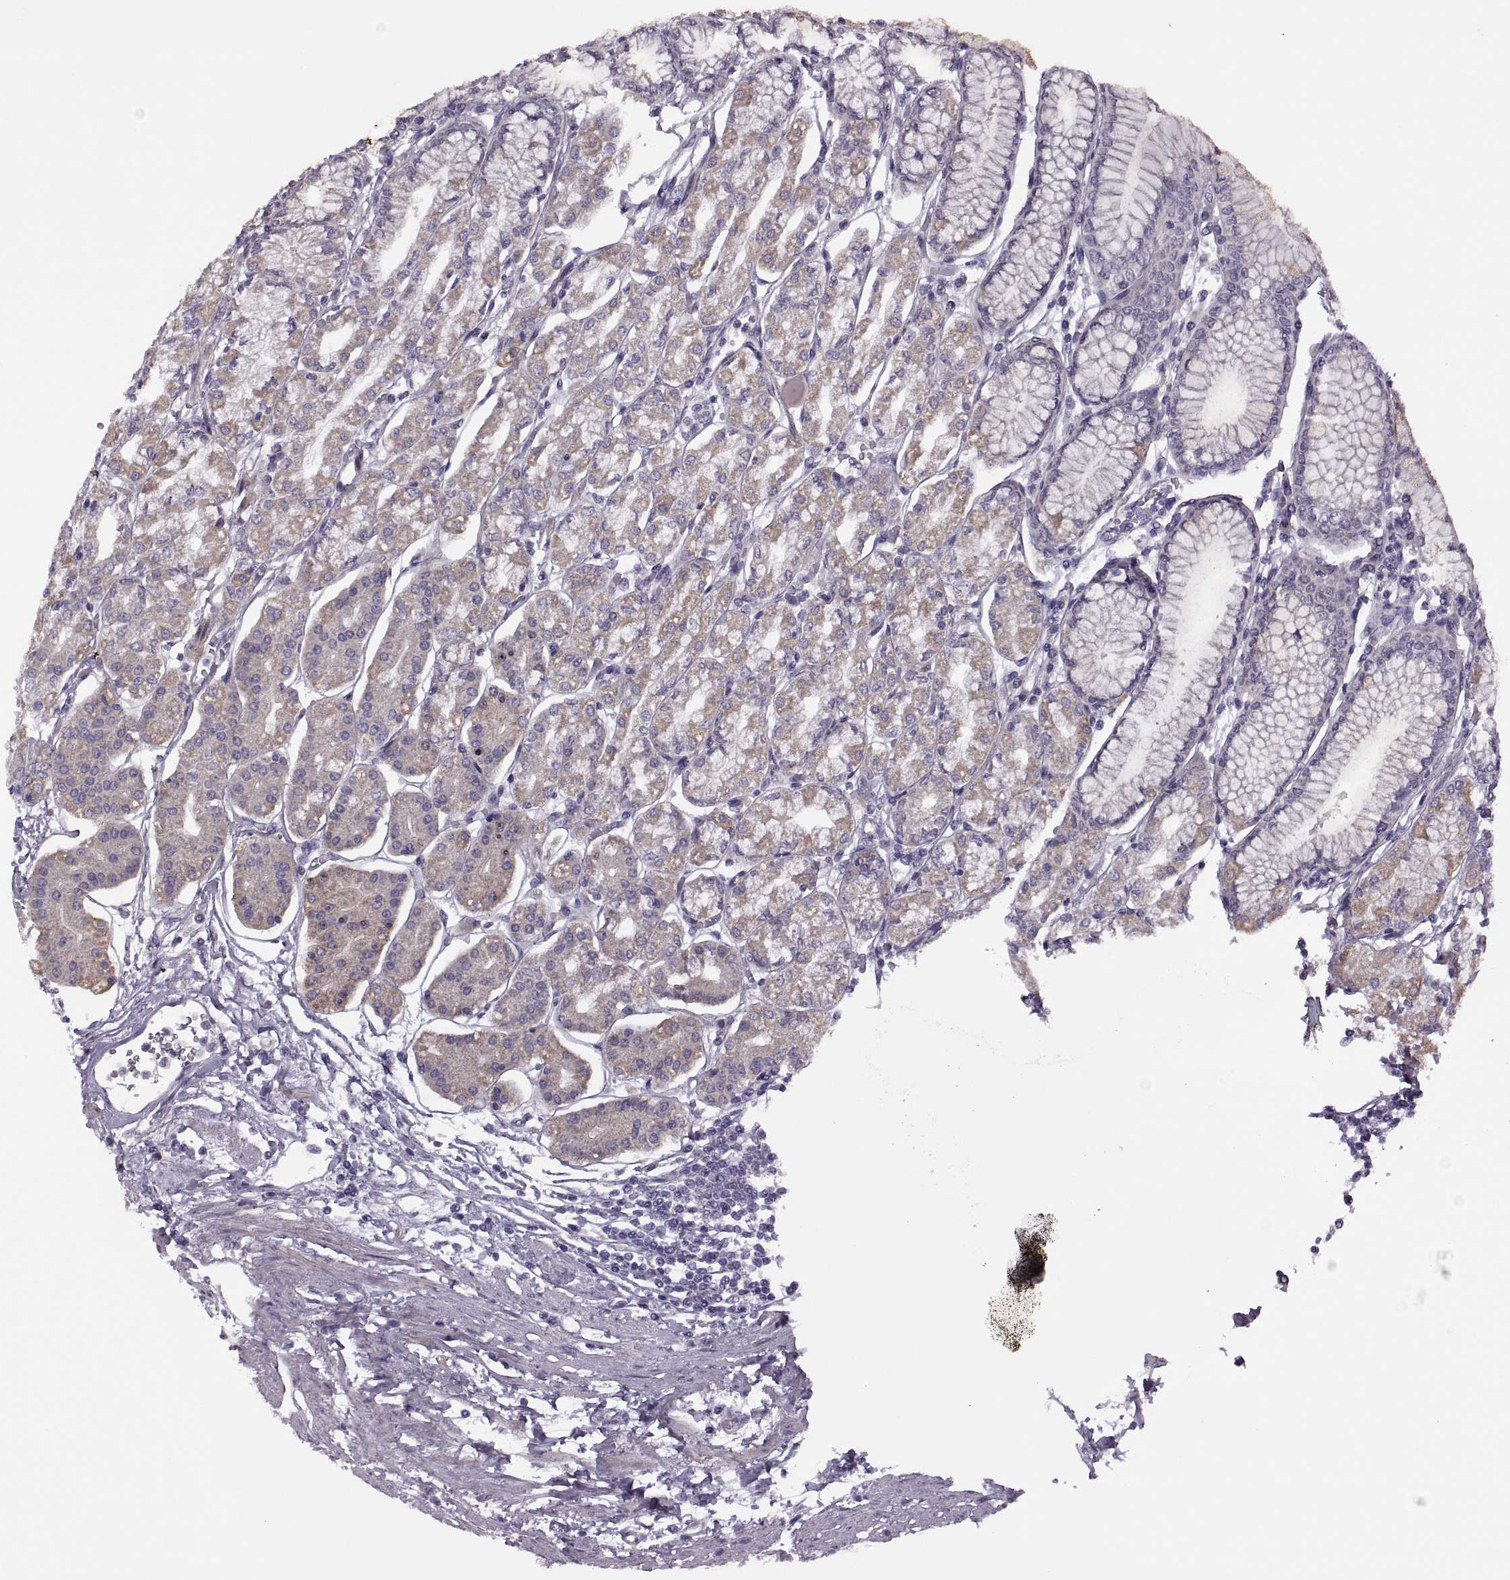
{"staining": {"intensity": "moderate", "quantity": "25%-75%", "location": "cytoplasmic/membranous"}, "tissue": "stomach", "cell_type": "Glandular cells", "image_type": "normal", "snomed": [{"axis": "morphology", "description": "Normal tissue, NOS"}, {"axis": "topography", "description": "Skeletal muscle"}, {"axis": "topography", "description": "Stomach"}], "caption": "High-power microscopy captured an IHC image of benign stomach, revealing moderate cytoplasmic/membranous staining in approximately 25%-75% of glandular cells. Nuclei are stained in blue.", "gene": "RIPK4", "patient": {"sex": "female", "age": 57}}